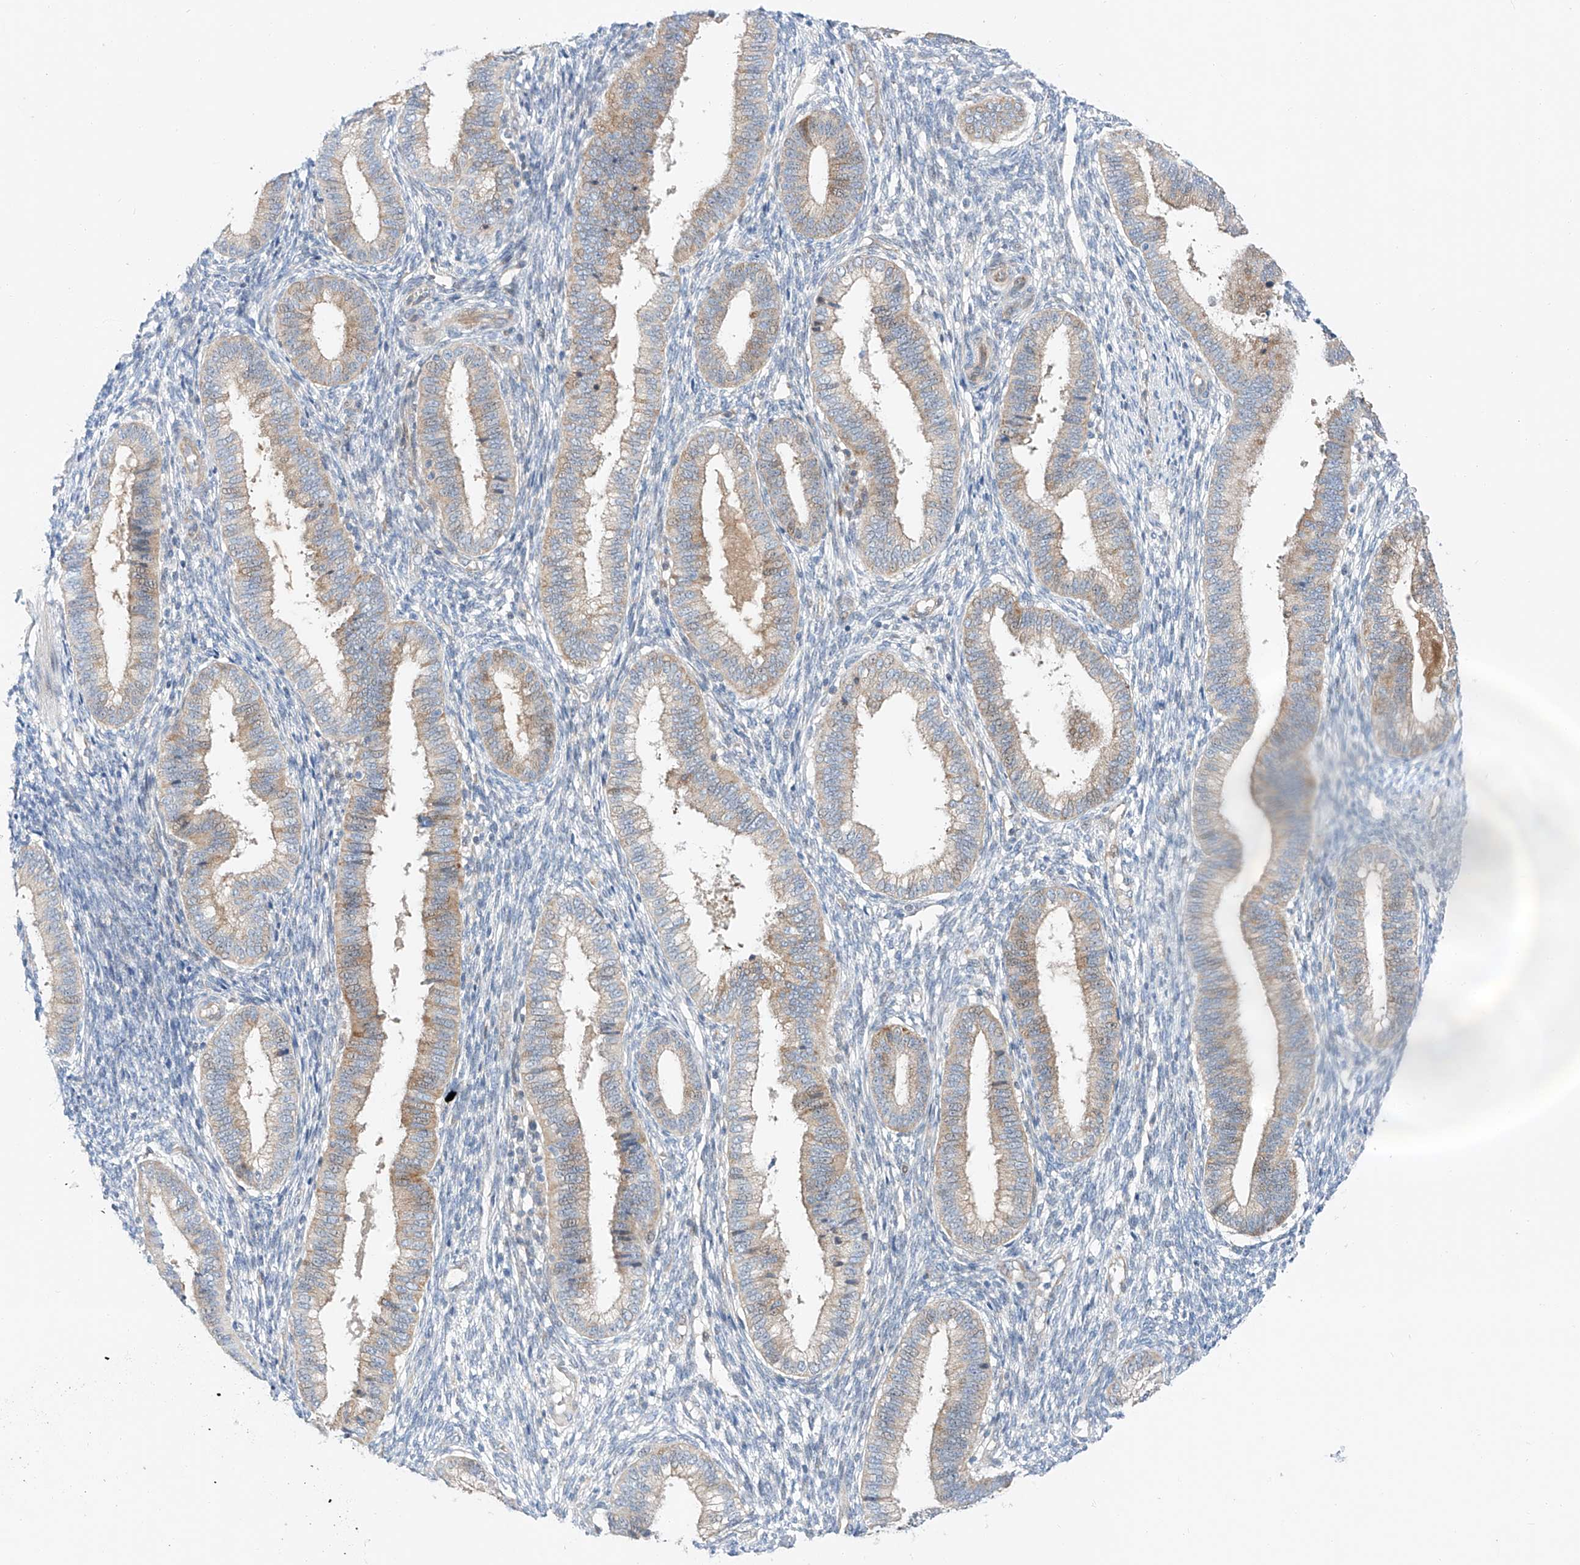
{"staining": {"intensity": "negative", "quantity": "none", "location": "none"}, "tissue": "endometrium", "cell_type": "Cells in endometrial stroma", "image_type": "normal", "snomed": [{"axis": "morphology", "description": "Normal tissue, NOS"}, {"axis": "topography", "description": "Endometrium"}], "caption": "Immunohistochemical staining of normal human endometrium demonstrates no significant expression in cells in endometrial stroma.", "gene": "CLDND1", "patient": {"sex": "female", "age": 39}}